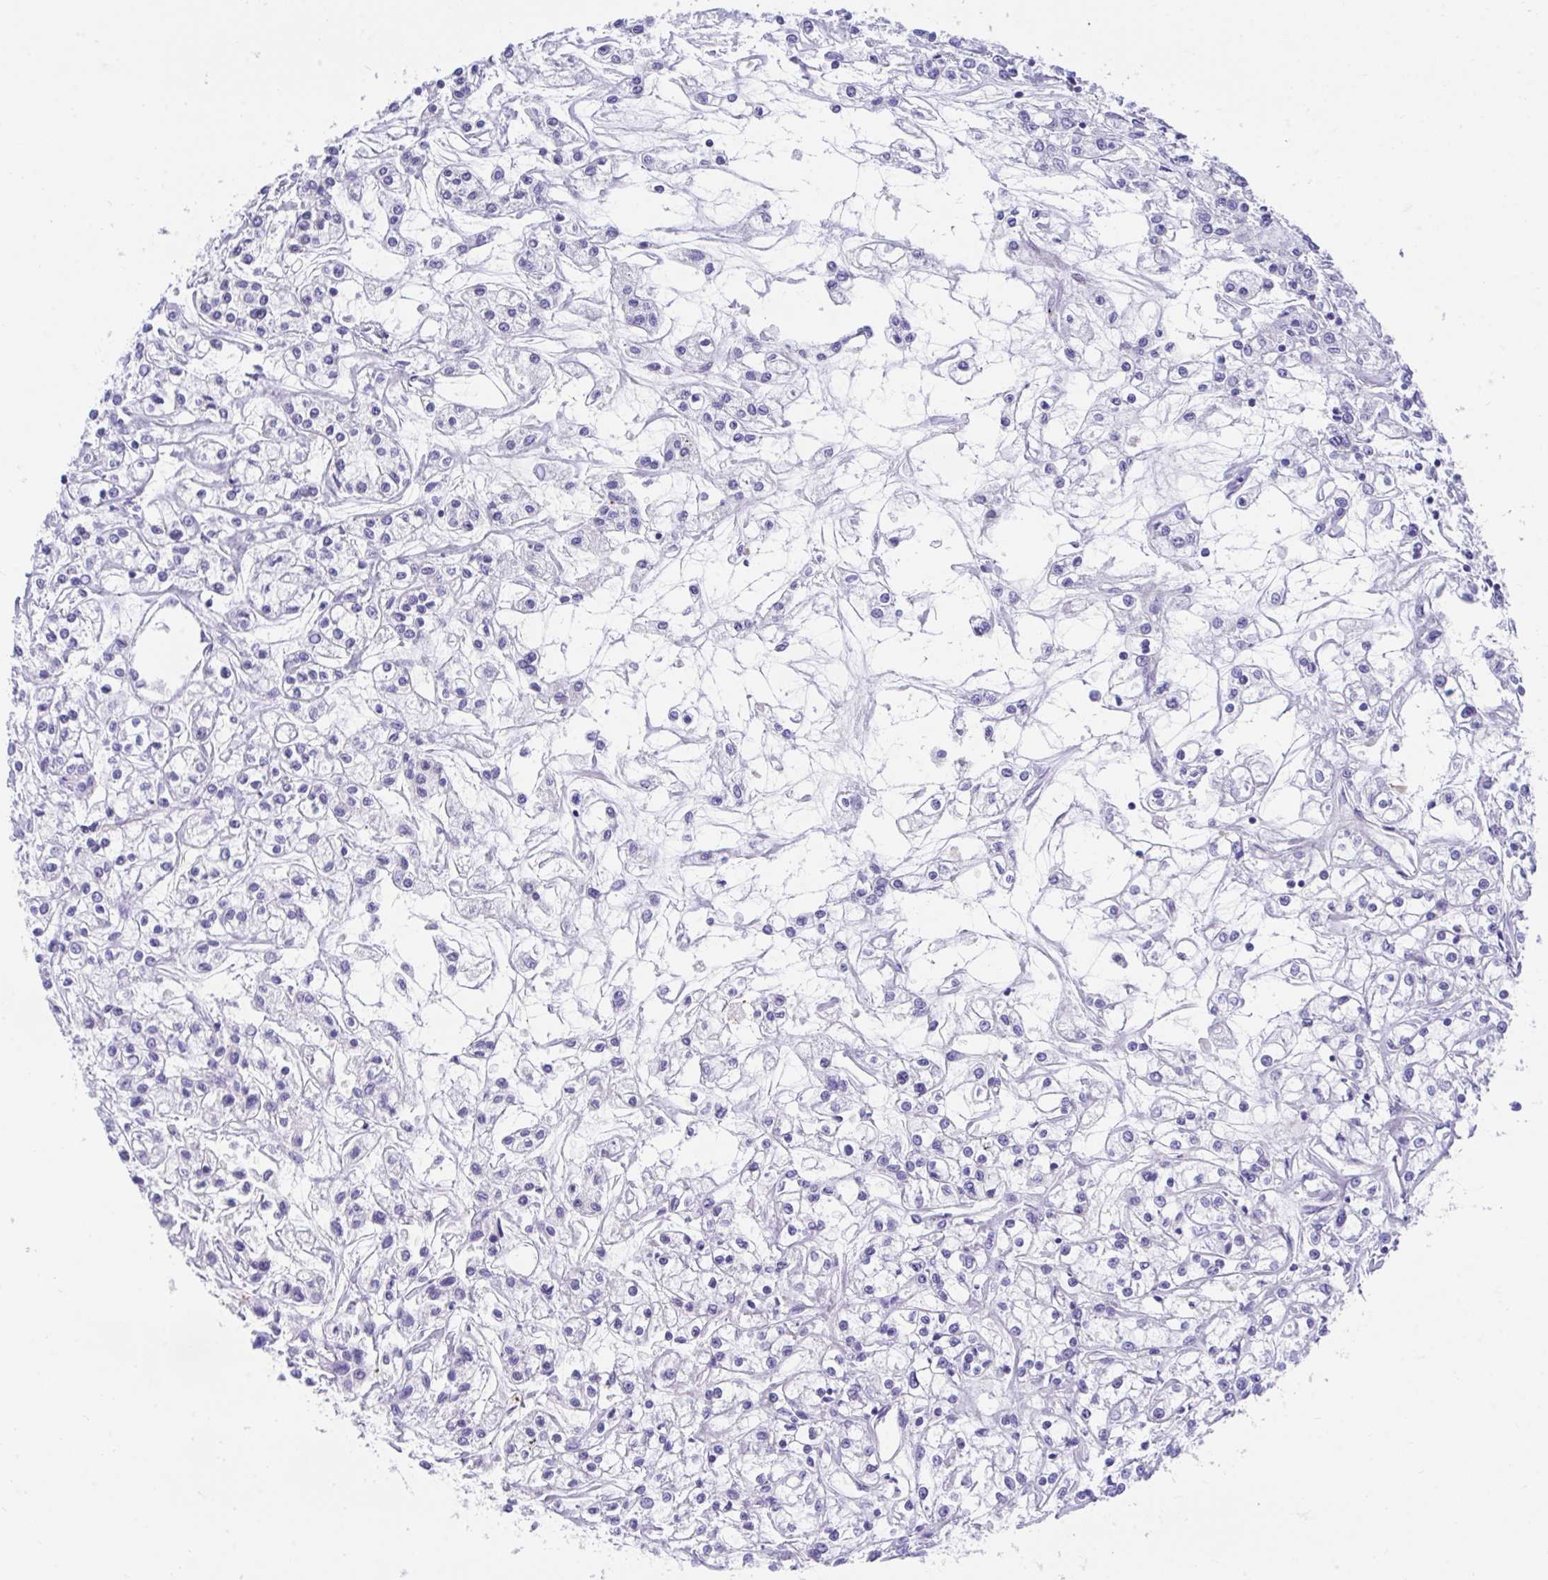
{"staining": {"intensity": "negative", "quantity": "none", "location": "none"}, "tissue": "renal cancer", "cell_type": "Tumor cells", "image_type": "cancer", "snomed": [{"axis": "morphology", "description": "Adenocarcinoma, NOS"}, {"axis": "topography", "description": "Kidney"}], "caption": "Immunohistochemistry (IHC) of renal cancer exhibits no staining in tumor cells.", "gene": "CSTB", "patient": {"sex": "female", "age": 59}}